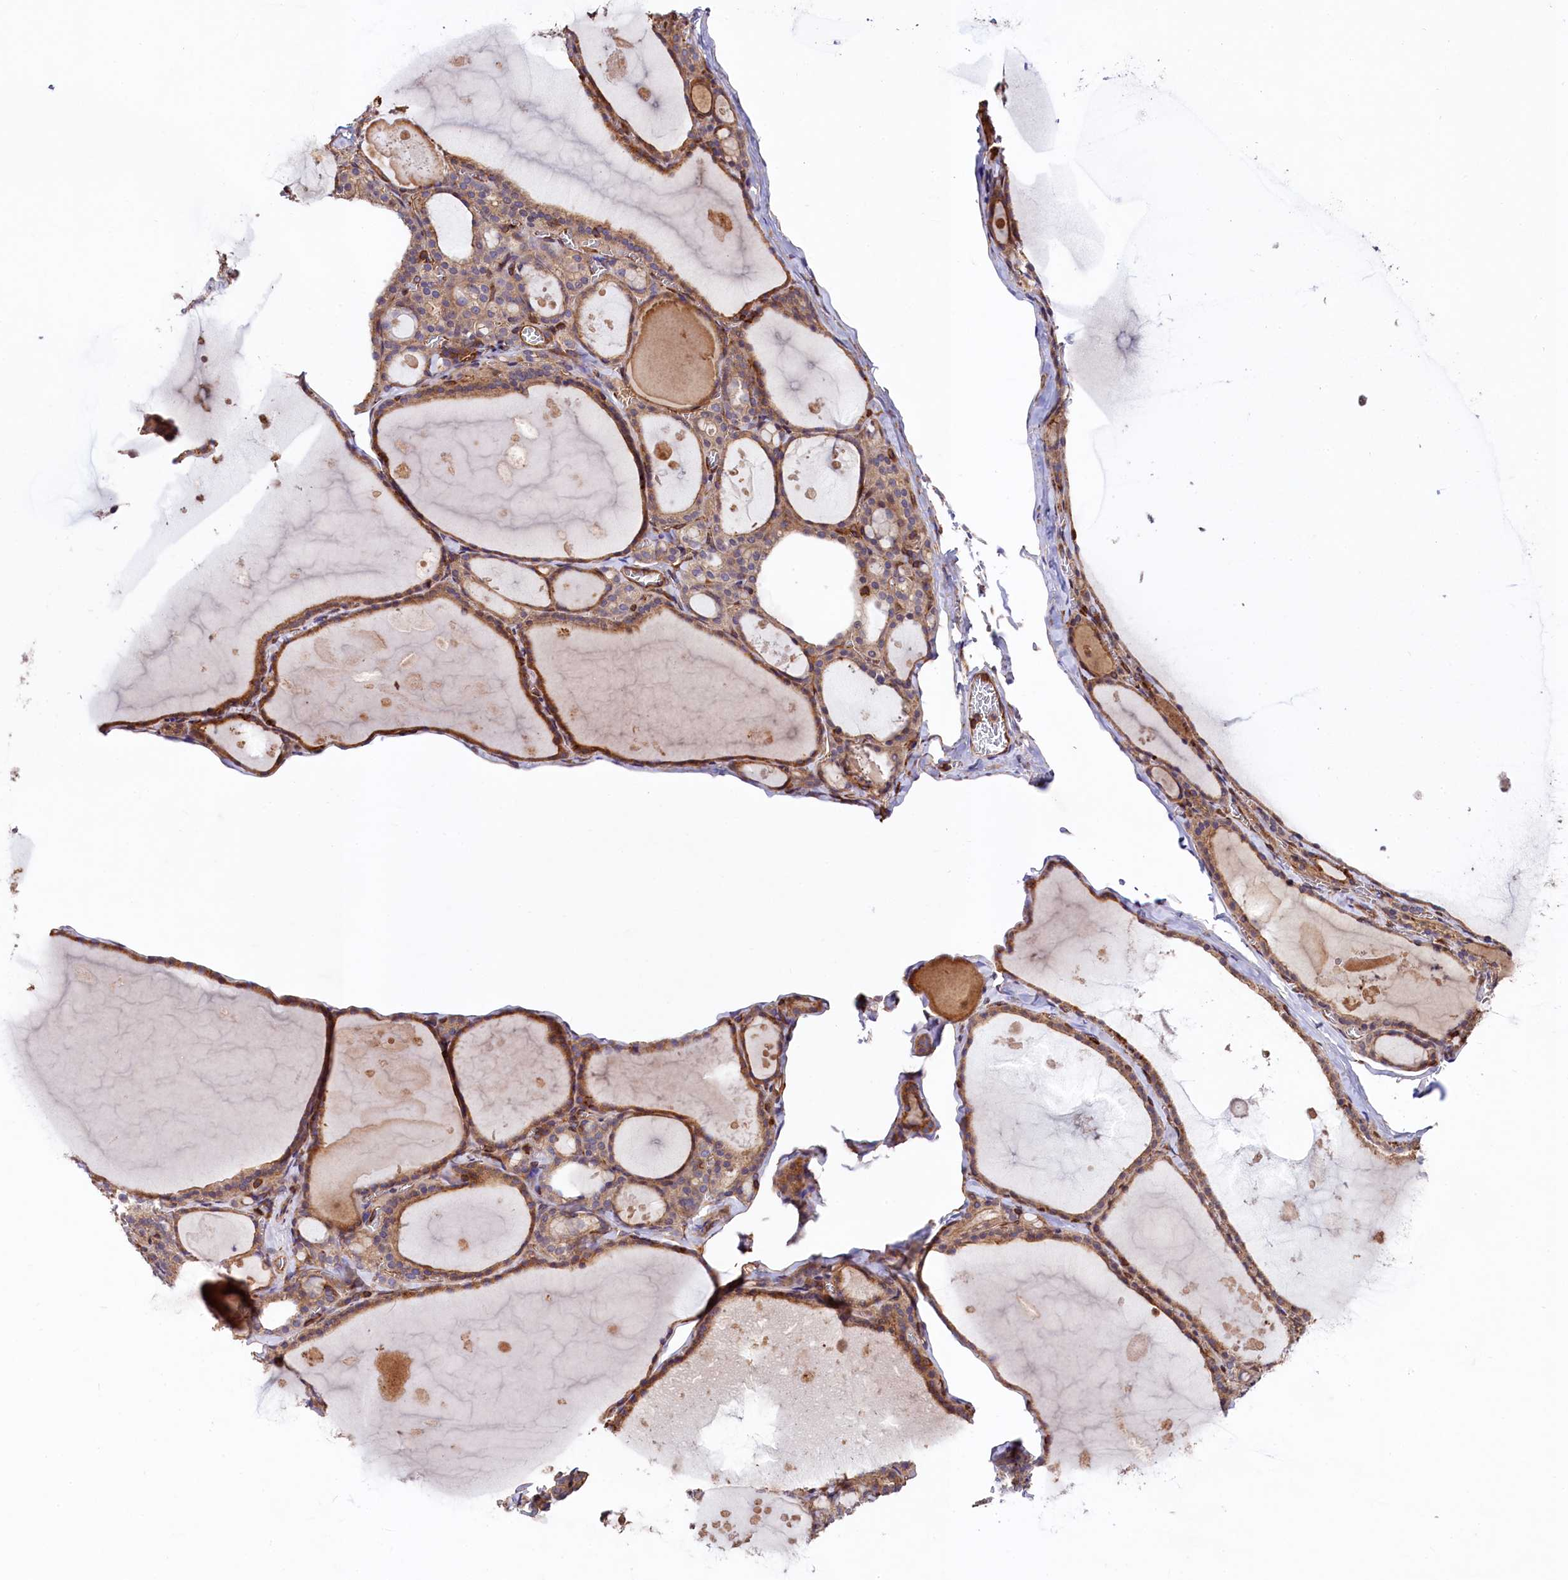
{"staining": {"intensity": "moderate", "quantity": ">75%", "location": "cytoplasmic/membranous"}, "tissue": "thyroid gland", "cell_type": "Glandular cells", "image_type": "normal", "snomed": [{"axis": "morphology", "description": "Normal tissue, NOS"}, {"axis": "topography", "description": "Thyroid gland"}], "caption": "A high-resolution histopathology image shows immunohistochemistry staining of benign thyroid gland, which exhibits moderate cytoplasmic/membranous expression in about >75% of glandular cells. (Brightfield microscopy of DAB IHC at high magnification).", "gene": "KLHDC4", "patient": {"sex": "male", "age": 56}}